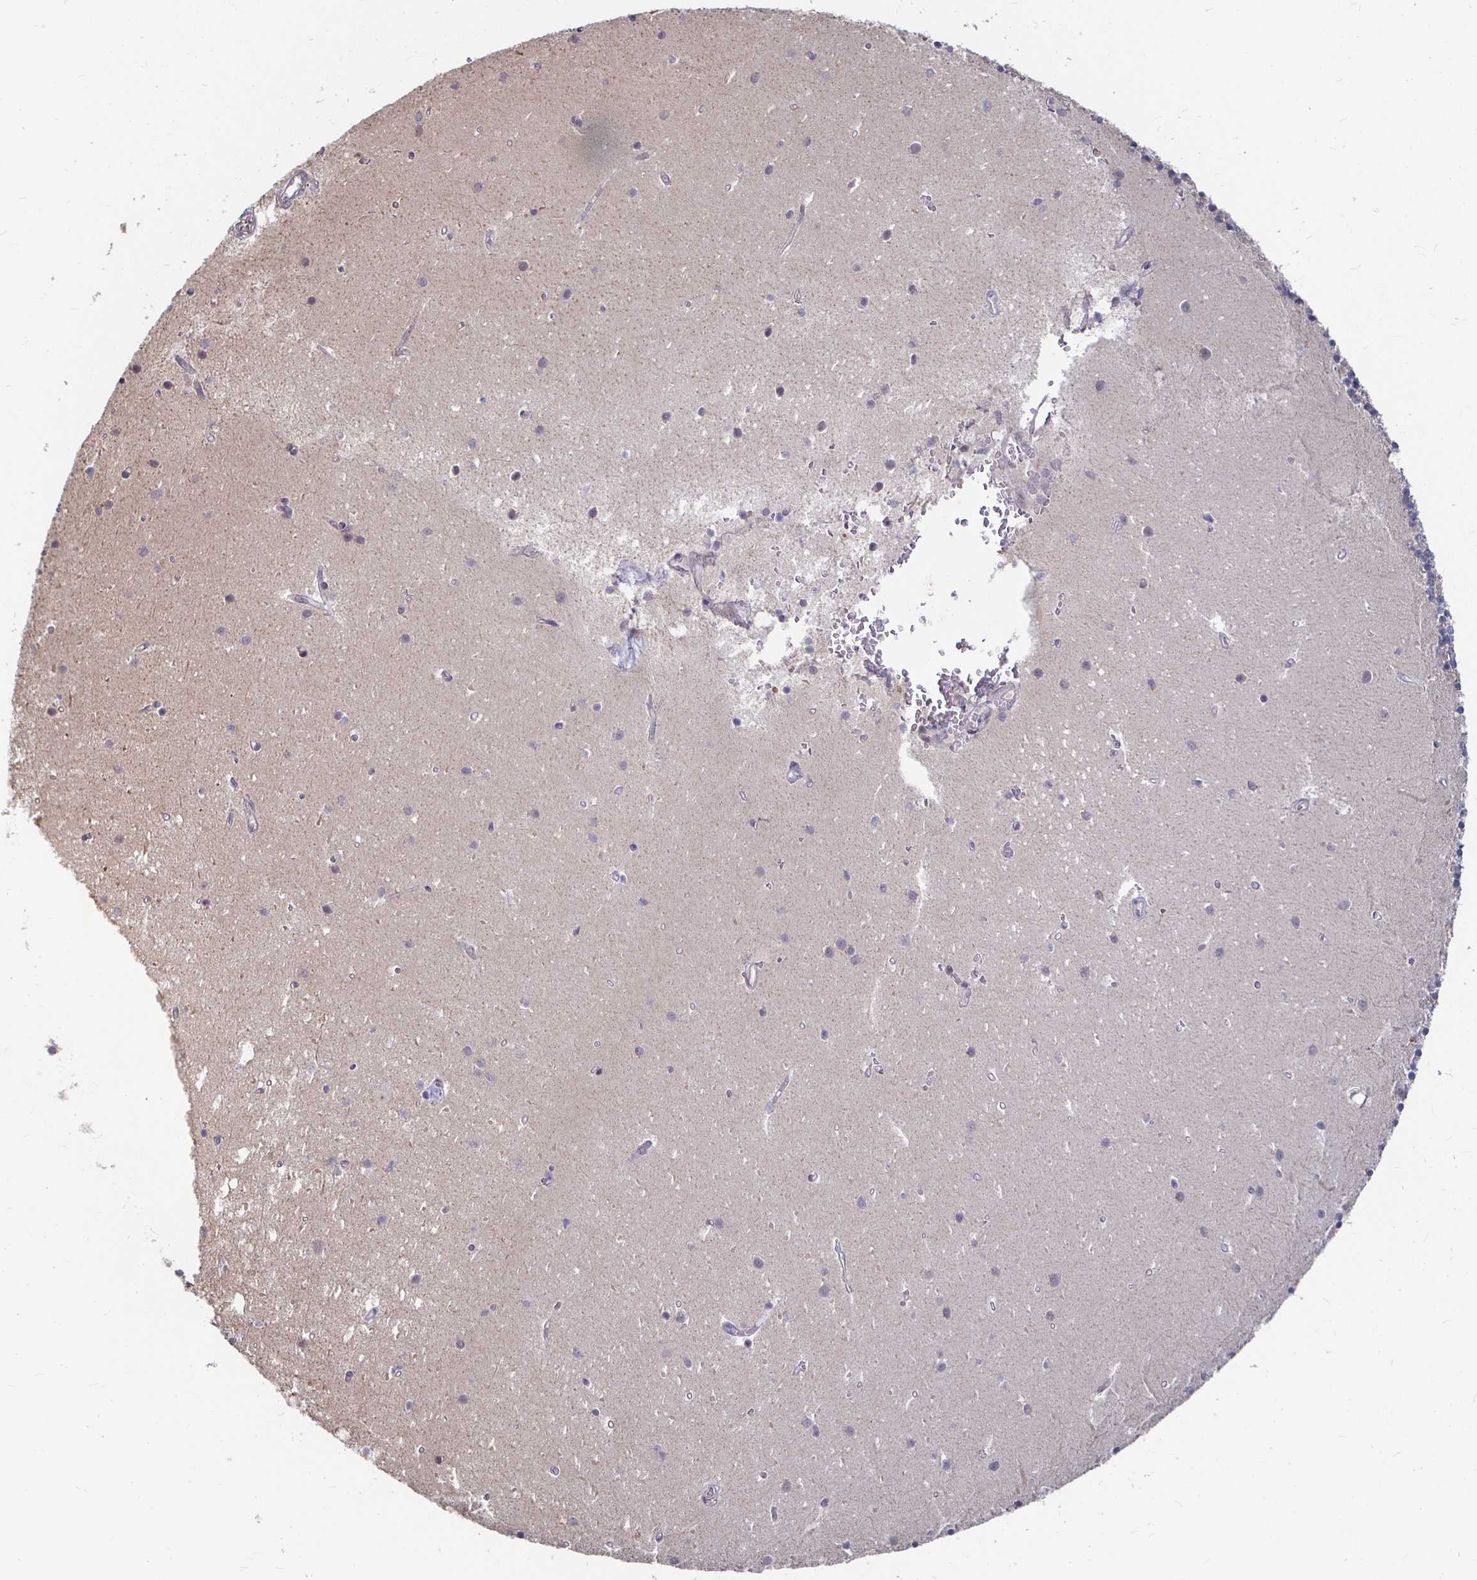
{"staining": {"intensity": "negative", "quantity": "none", "location": "none"}, "tissue": "cerebellum", "cell_type": "Cells in granular layer", "image_type": "normal", "snomed": [{"axis": "morphology", "description": "Normal tissue, NOS"}, {"axis": "topography", "description": "Cerebellum"}], "caption": "A high-resolution micrograph shows immunohistochemistry (IHC) staining of benign cerebellum, which displays no significant staining in cells in granular layer.", "gene": "CAPN11", "patient": {"sex": "male", "age": 54}}